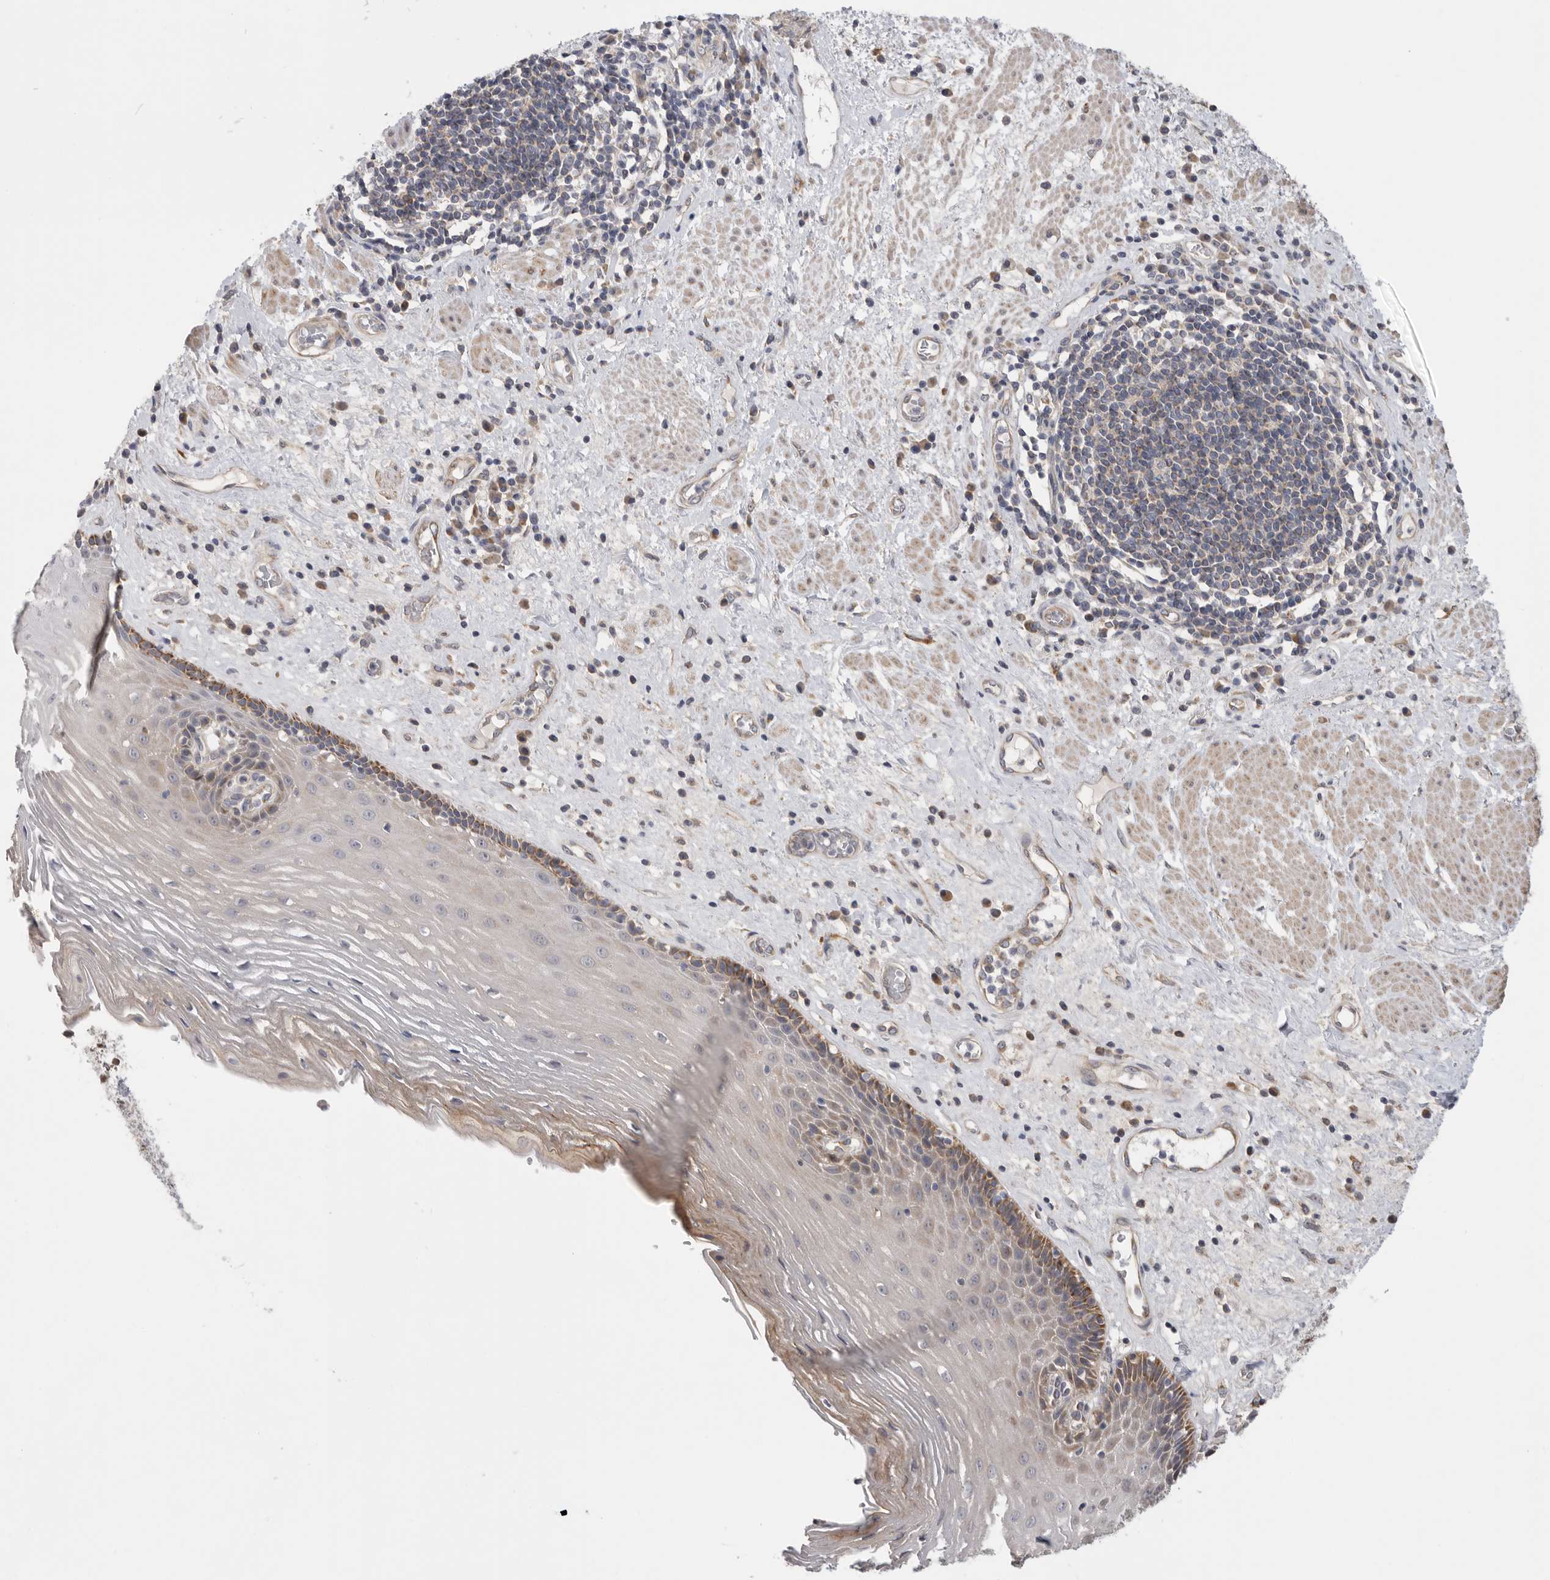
{"staining": {"intensity": "moderate", "quantity": "25%-75%", "location": "cytoplasmic/membranous"}, "tissue": "esophagus", "cell_type": "Squamous epithelial cells", "image_type": "normal", "snomed": [{"axis": "morphology", "description": "Normal tissue, NOS"}, {"axis": "morphology", "description": "Adenocarcinoma, NOS"}, {"axis": "topography", "description": "Esophagus"}], "caption": "Esophagus stained with immunohistochemistry (IHC) exhibits moderate cytoplasmic/membranous positivity in approximately 25%-75% of squamous epithelial cells.", "gene": "MTFR1L", "patient": {"sex": "male", "age": 62}}